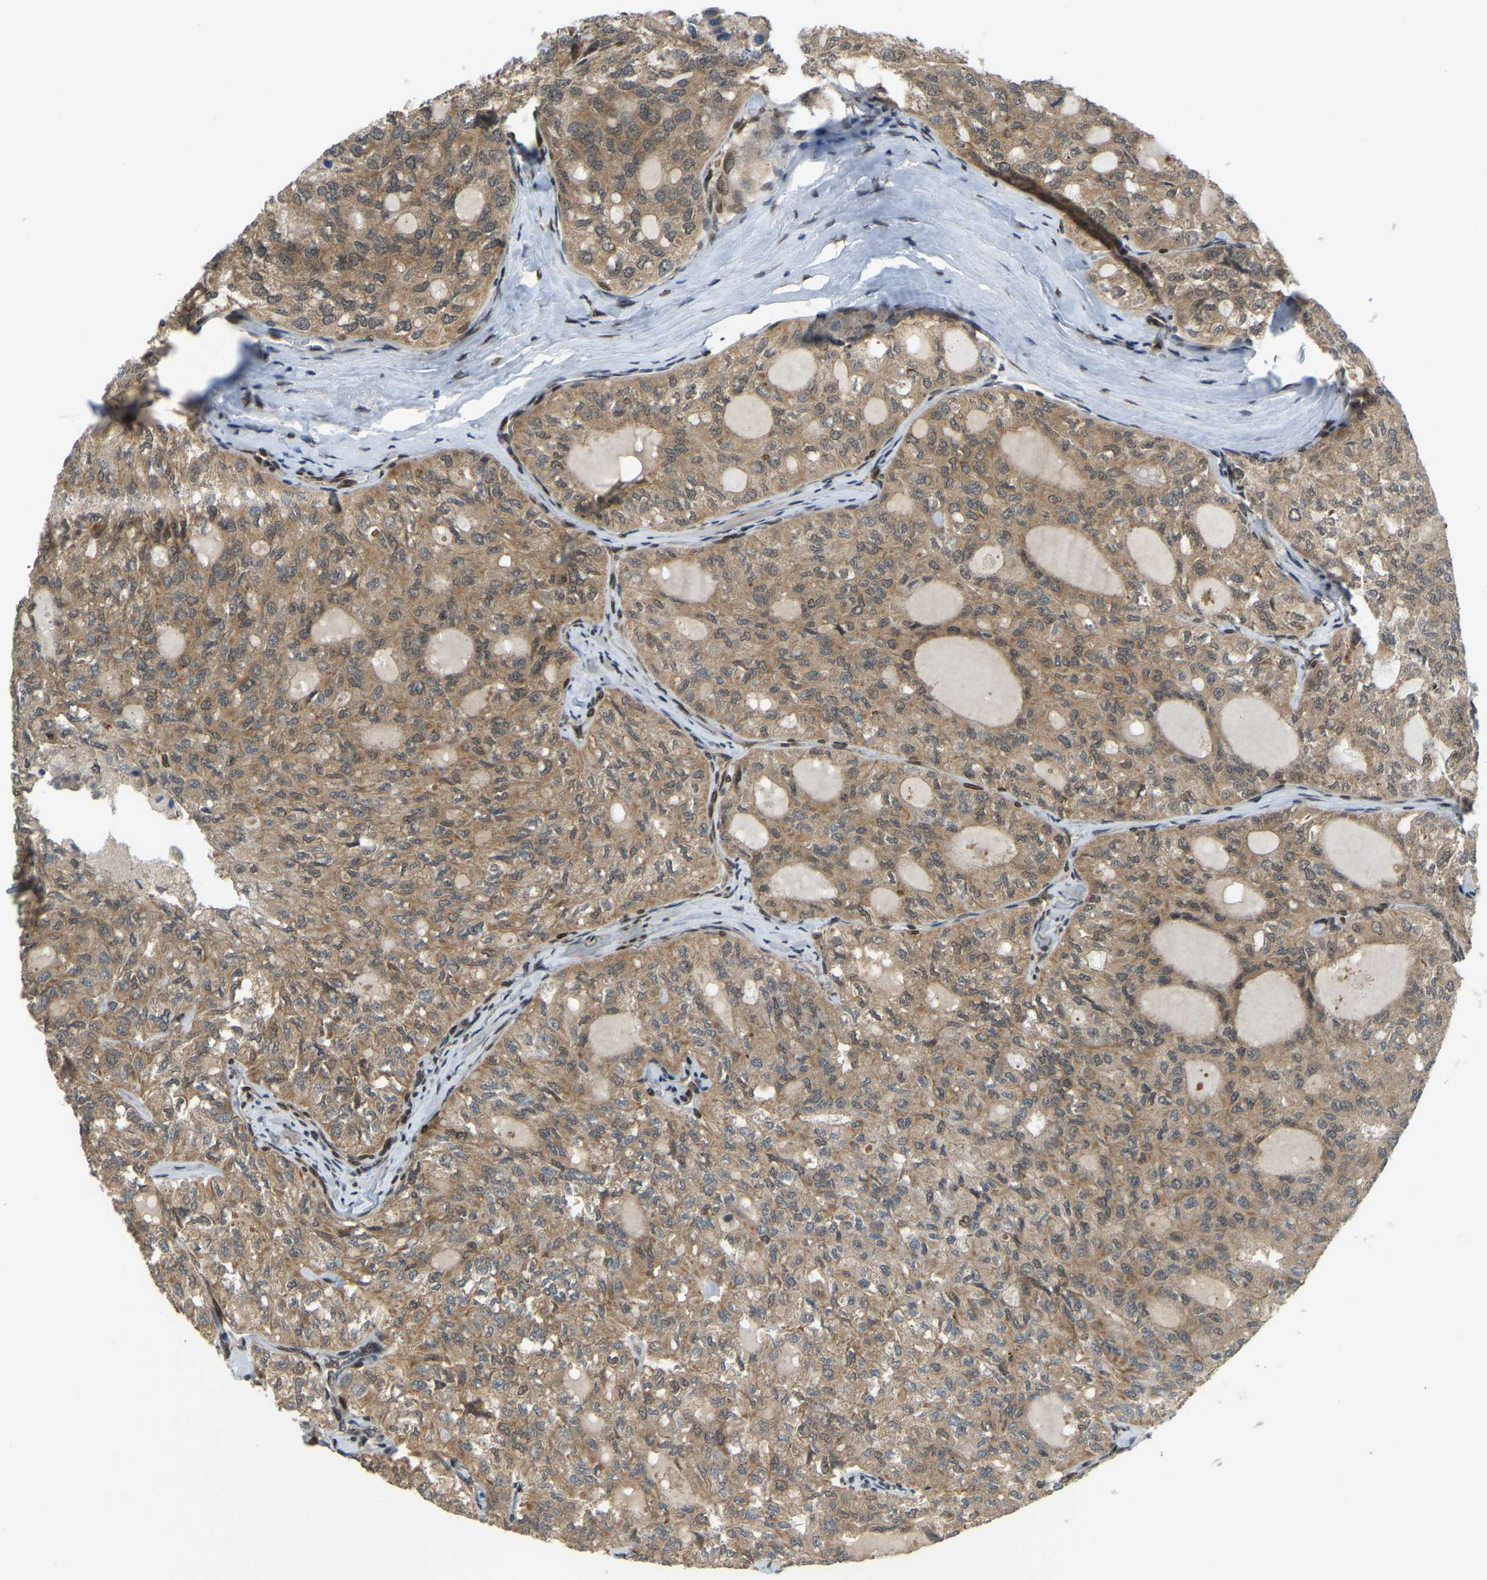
{"staining": {"intensity": "moderate", "quantity": ">75%", "location": "cytoplasmic/membranous"}, "tissue": "thyroid cancer", "cell_type": "Tumor cells", "image_type": "cancer", "snomed": [{"axis": "morphology", "description": "Follicular adenoma carcinoma, NOS"}, {"axis": "topography", "description": "Thyroid gland"}], "caption": "Brown immunohistochemical staining in thyroid cancer (follicular adenoma carcinoma) demonstrates moderate cytoplasmic/membranous staining in about >75% of tumor cells. The protein of interest is stained brown, and the nuclei are stained in blue (DAB (3,3'-diaminobenzidine) IHC with brightfield microscopy, high magnification).", "gene": "SYNE1", "patient": {"sex": "male", "age": 75}}